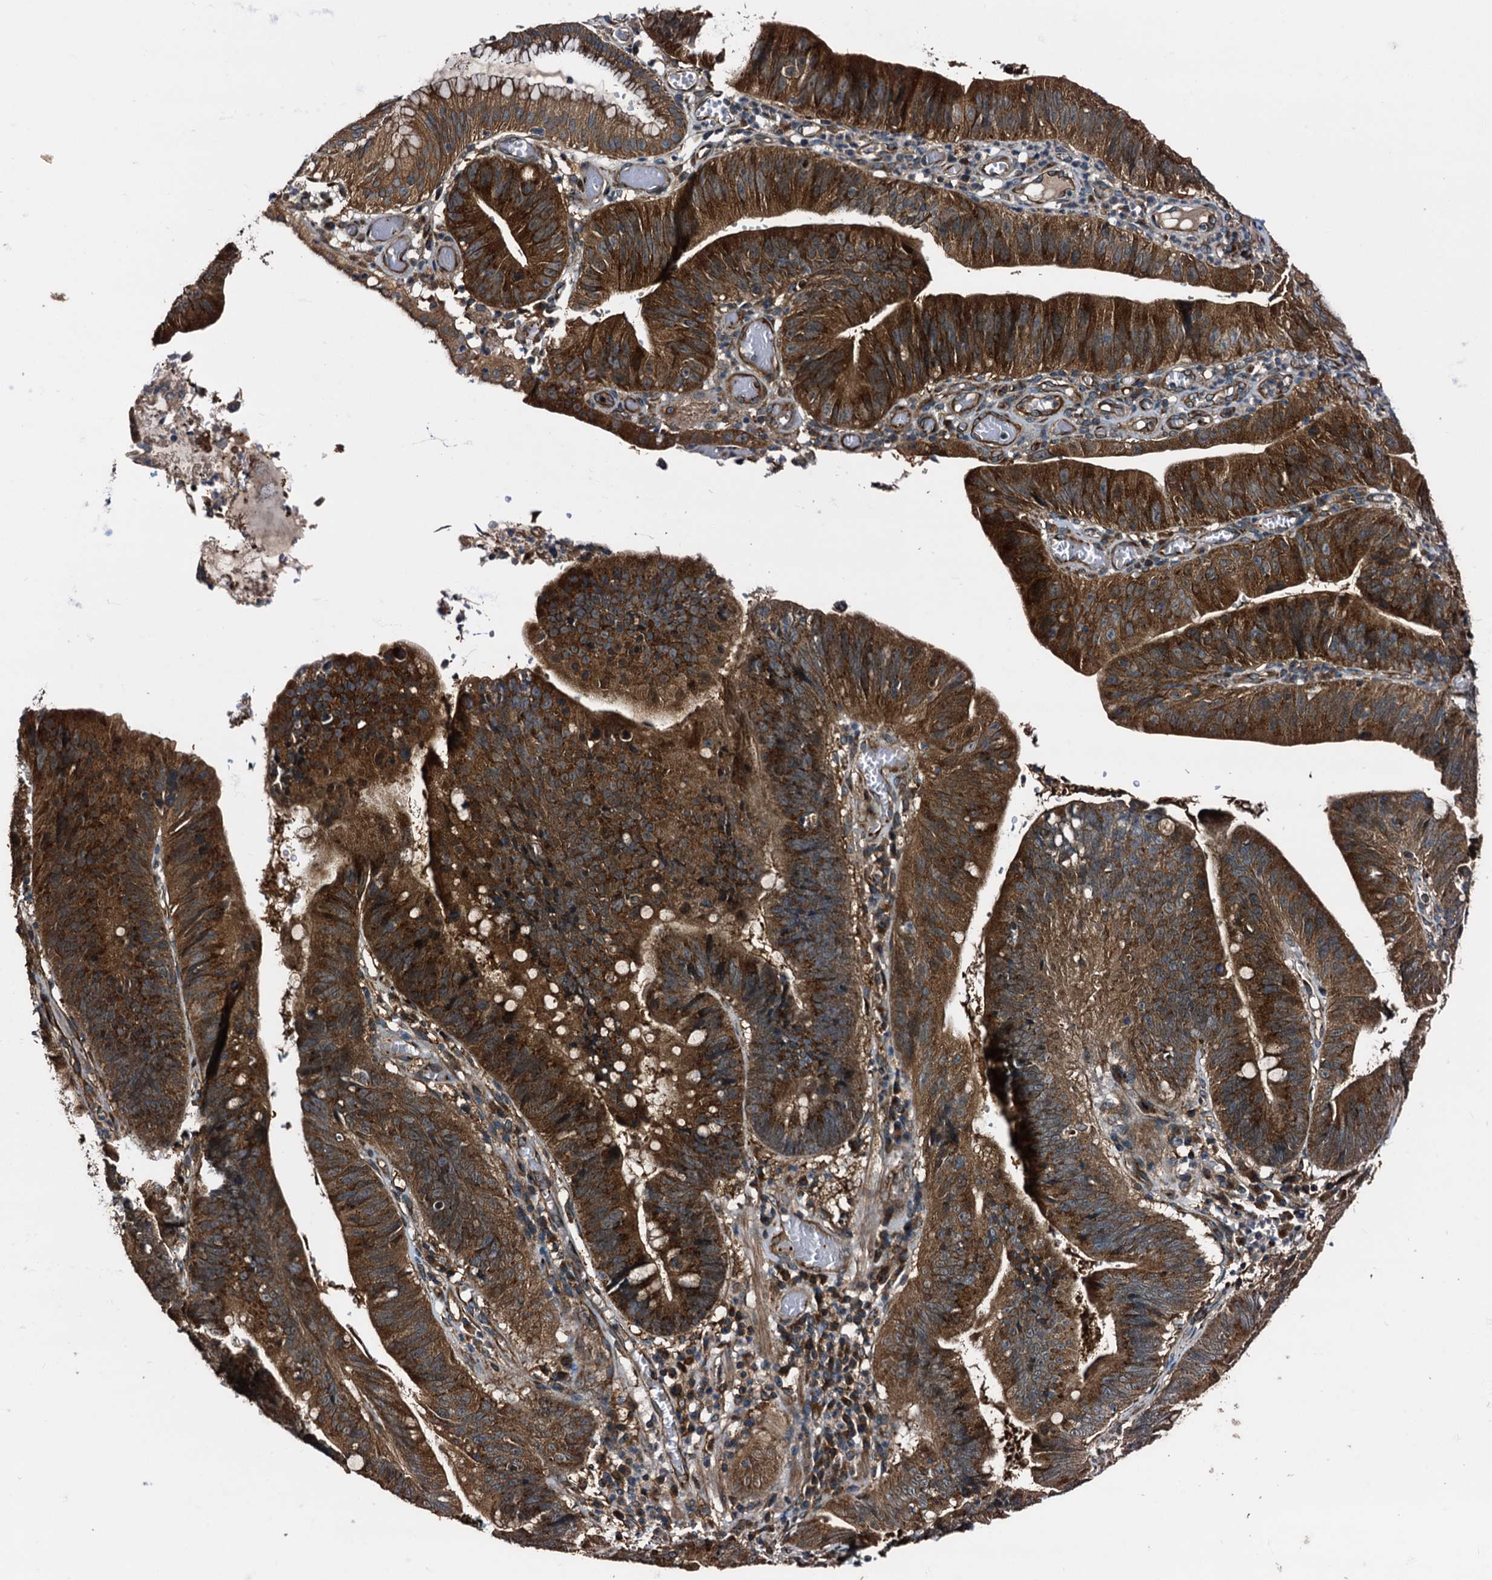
{"staining": {"intensity": "strong", "quantity": ">75%", "location": "cytoplasmic/membranous"}, "tissue": "stomach cancer", "cell_type": "Tumor cells", "image_type": "cancer", "snomed": [{"axis": "morphology", "description": "Adenocarcinoma, NOS"}, {"axis": "topography", "description": "Stomach"}], "caption": "DAB immunohistochemical staining of human stomach adenocarcinoma shows strong cytoplasmic/membranous protein staining in approximately >75% of tumor cells.", "gene": "PEX5", "patient": {"sex": "male", "age": 59}}